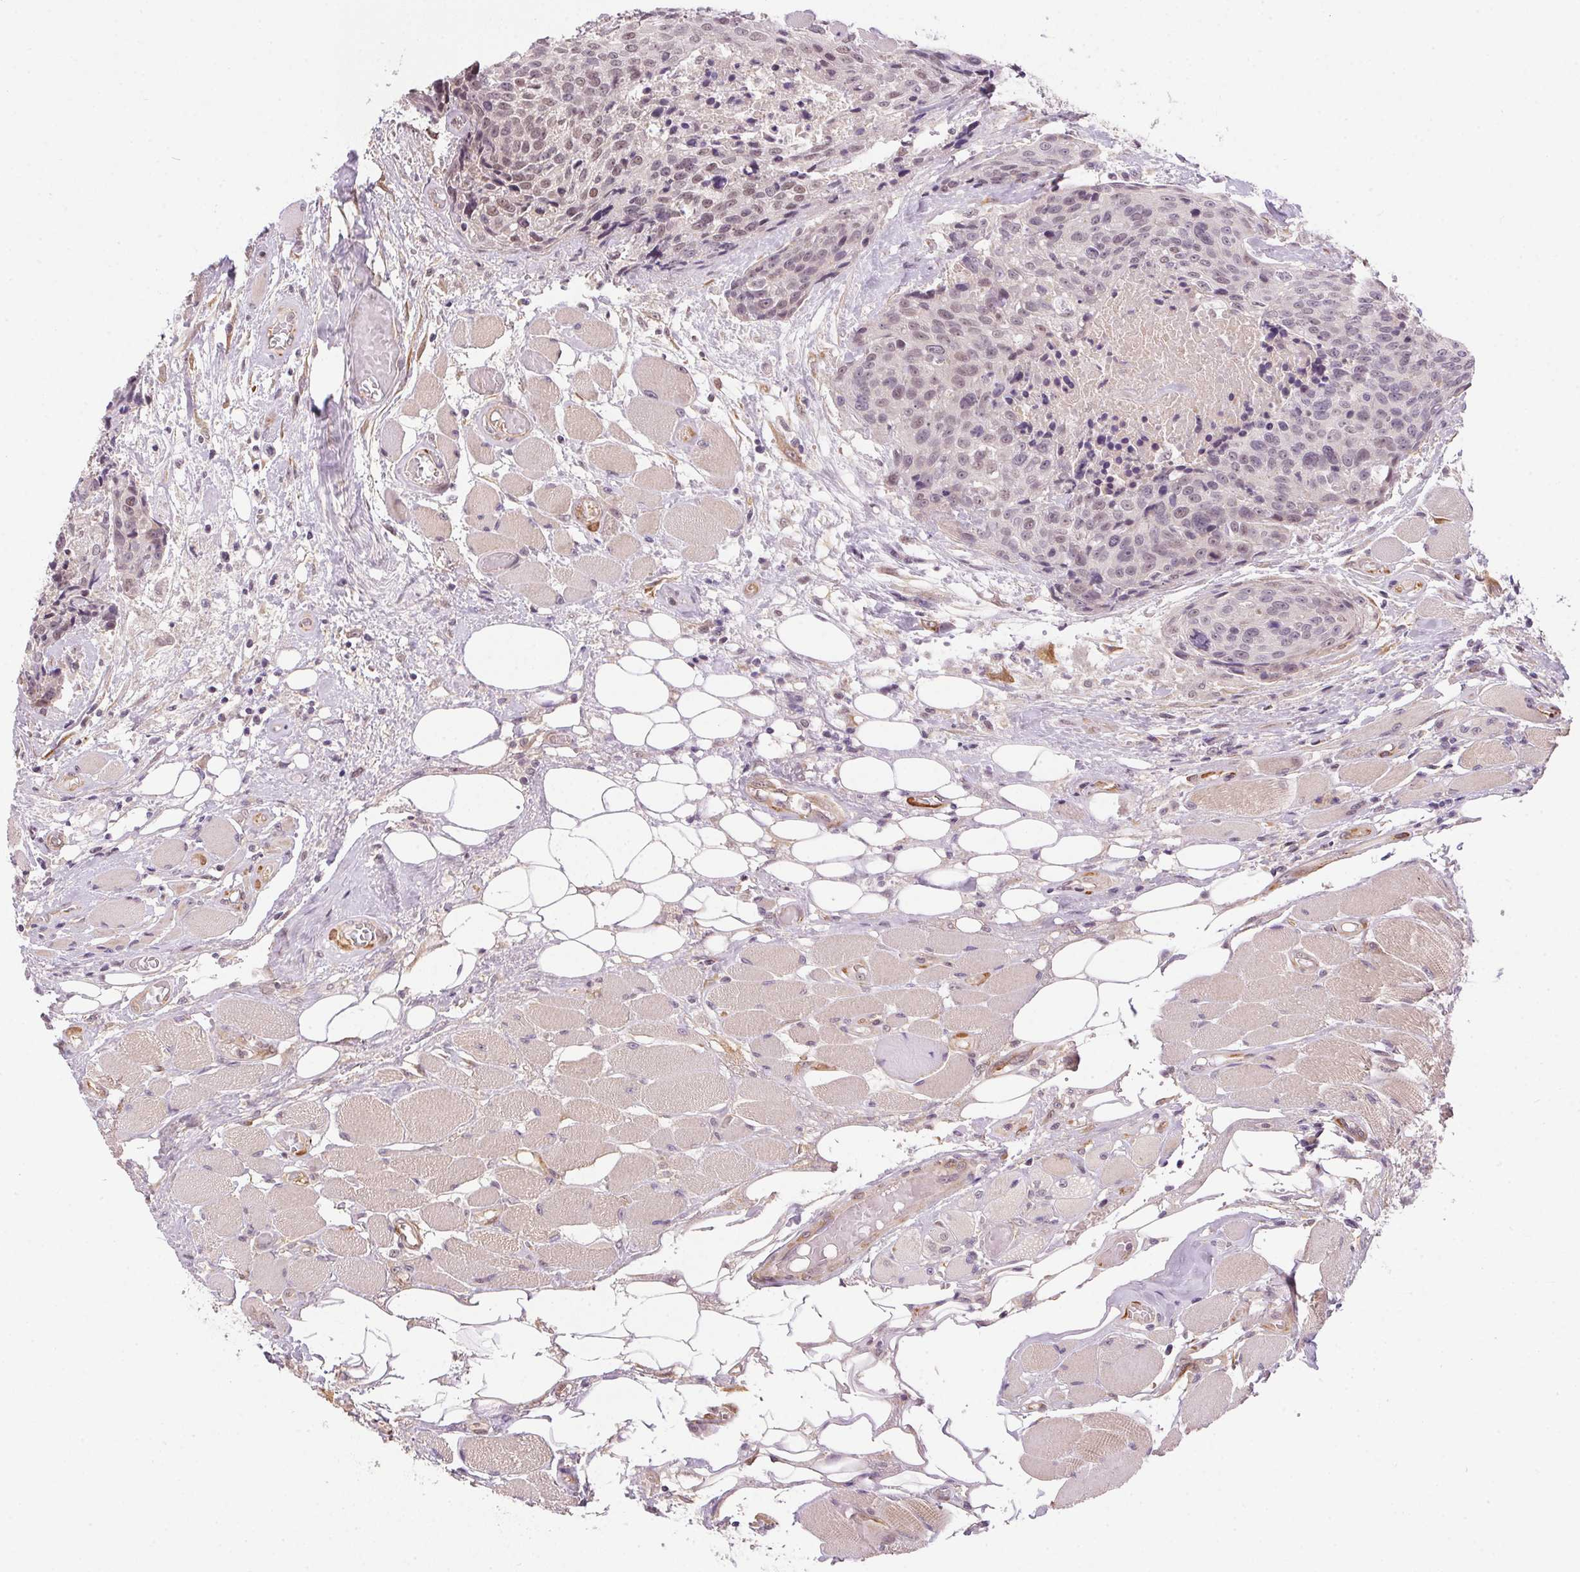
{"staining": {"intensity": "weak", "quantity": "<25%", "location": "nuclear"}, "tissue": "head and neck cancer", "cell_type": "Tumor cells", "image_type": "cancer", "snomed": [{"axis": "morphology", "description": "Squamous cell carcinoma, NOS"}, {"axis": "topography", "description": "Oral tissue"}, {"axis": "topography", "description": "Head-Neck"}], "caption": "Immunohistochemistry micrograph of neoplastic tissue: squamous cell carcinoma (head and neck) stained with DAB displays no significant protein expression in tumor cells. (Stains: DAB (3,3'-diaminobenzidine) immunohistochemistry with hematoxylin counter stain, Microscopy: brightfield microscopy at high magnification).", "gene": "CFAP92", "patient": {"sex": "male", "age": 64}}